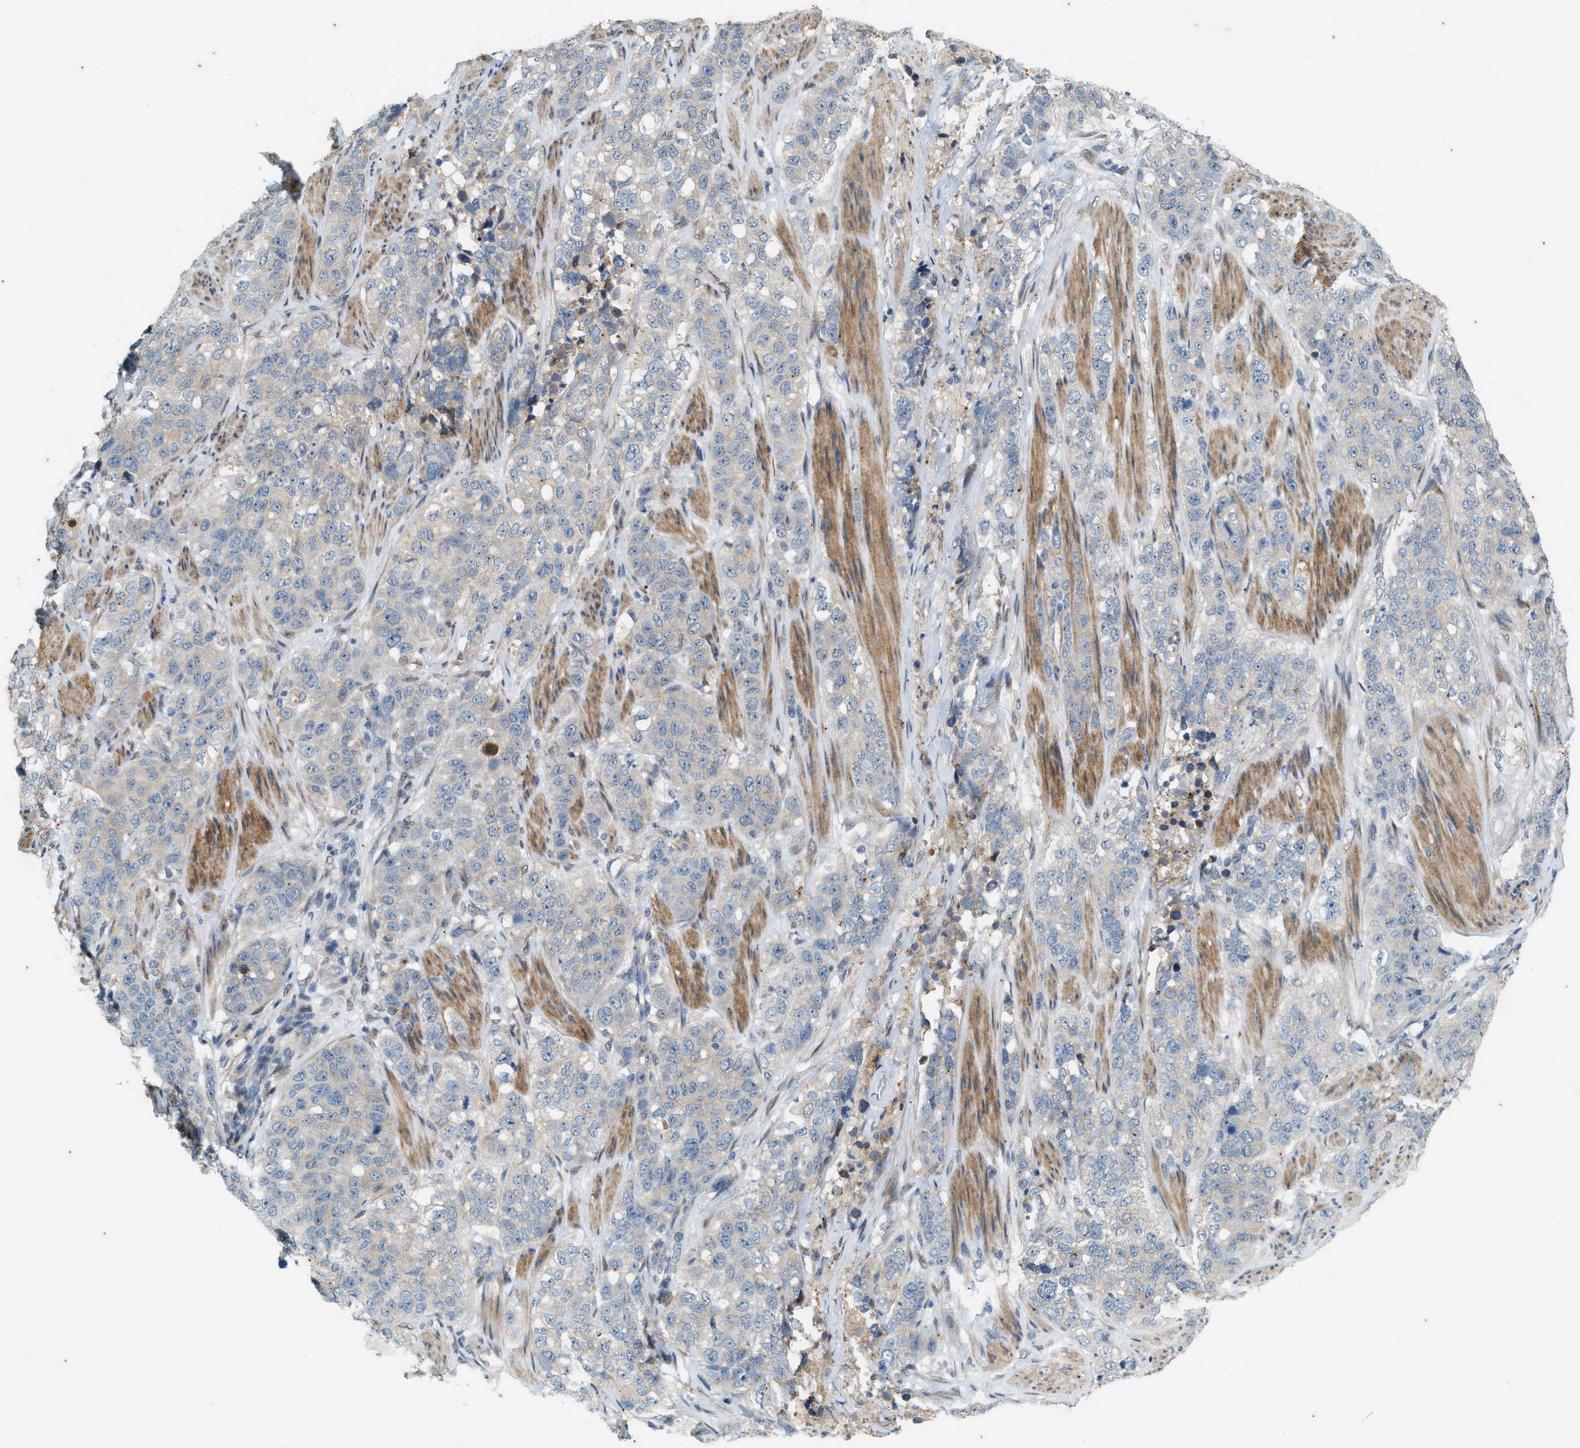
{"staining": {"intensity": "negative", "quantity": "none", "location": "none"}, "tissue": "stomach cancer", "cell_type": "Tumor cells", "image_type": "cancer", "snomed": [{"axis": "morphology", "description": "Adenocarcinoma, NOS"}, {"axis": "topography", "description": "Stomach"}], "caption": "Tumor cells show no significant staining in stomach cancer. Nuclei are stained in blue.", "gene": "CHPF2", "patient": {"sex": "male", "age": 48}}